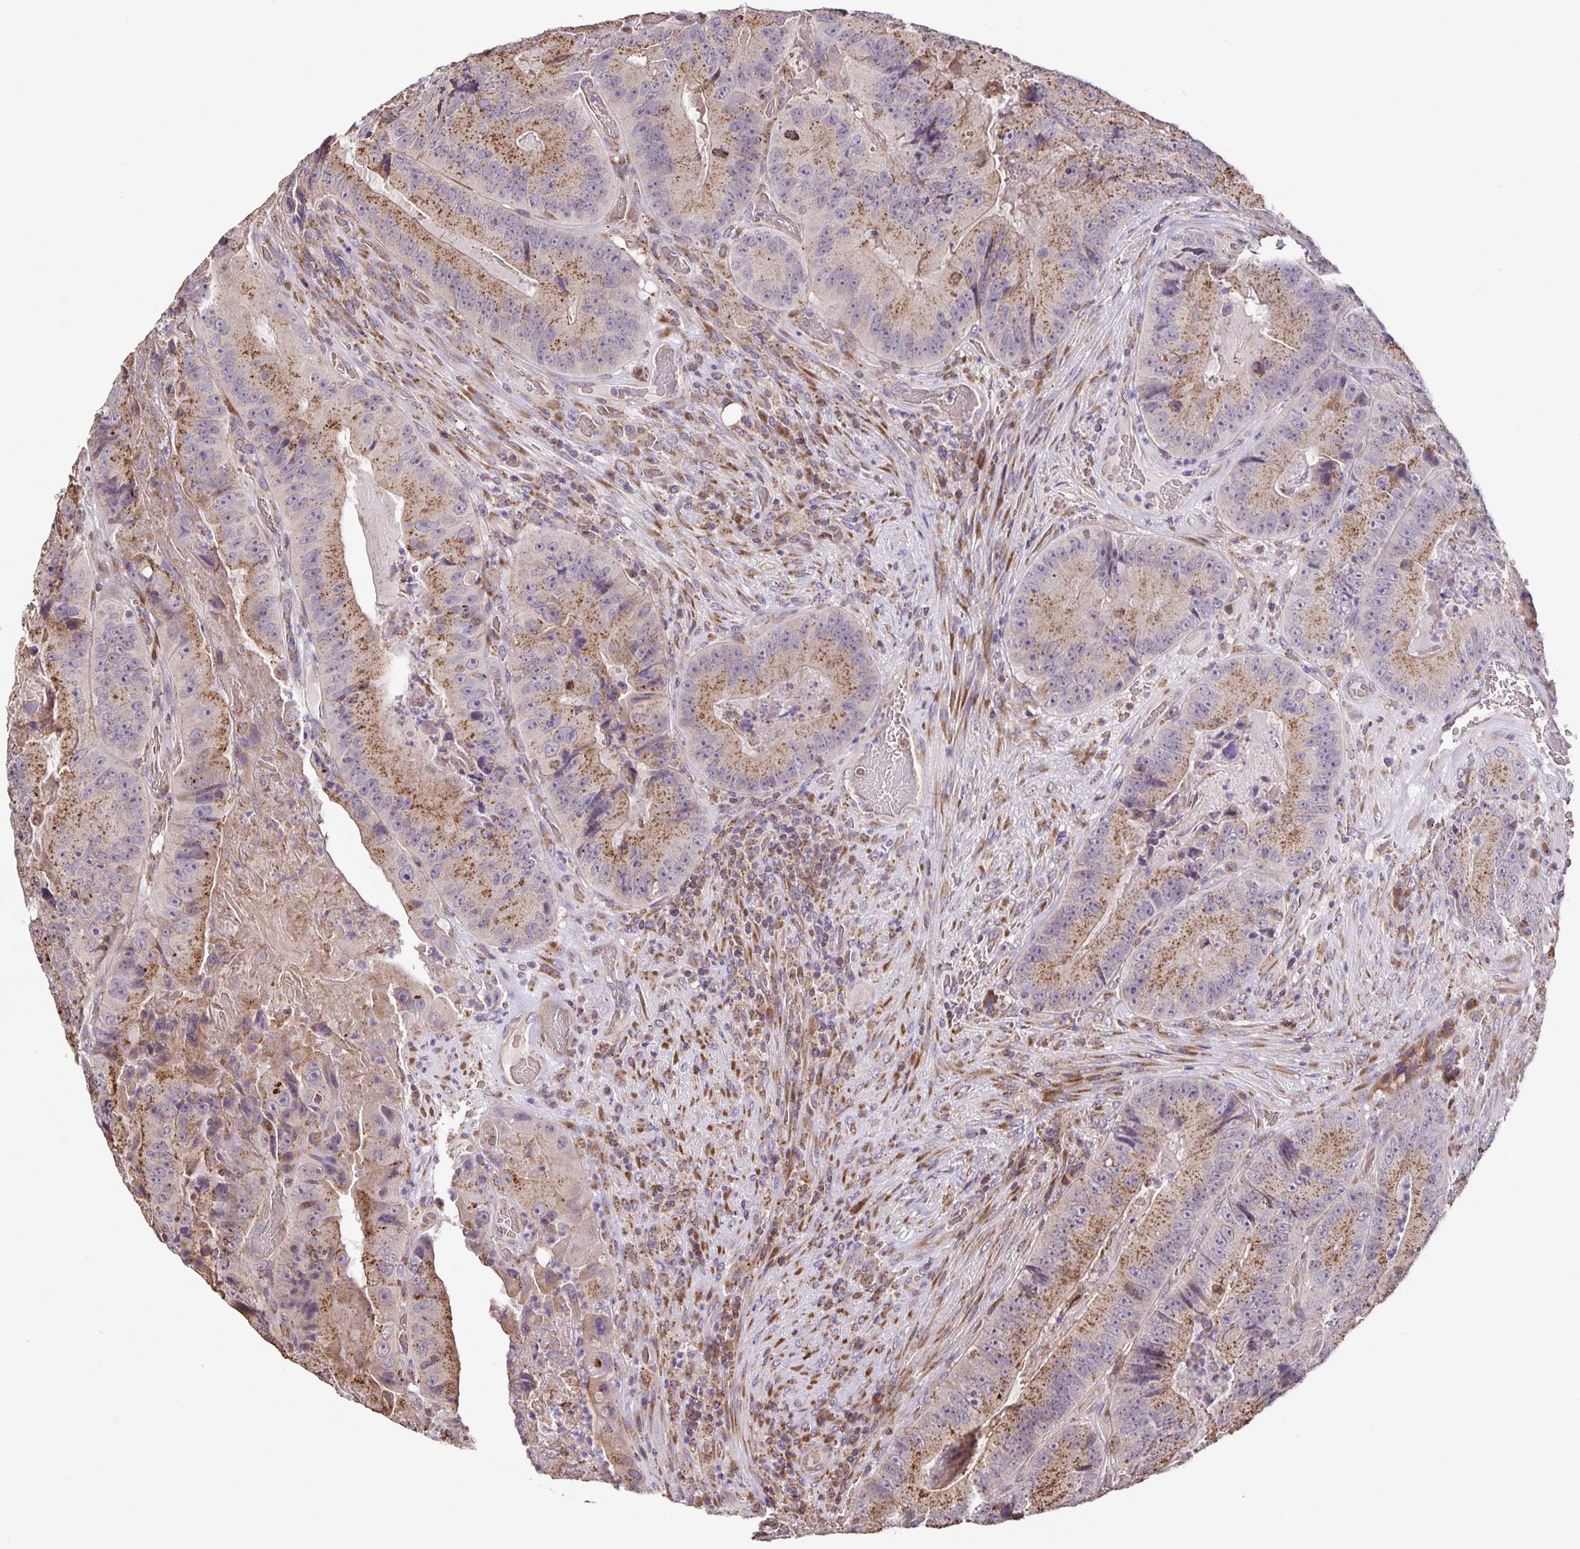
{"staining": {"intensity": "moderate", "quantity": ">75%", "location": "cytoplasmic/membranous"}, "tissue": "colorectal cancer", "cell_type": "Tumor cells", "image_type": "cancer", "snomed": [{"axis": "morphology", "description": "Adenocarcinoma, NOS"}, {"axis": "topography", "description": "Colon"}], "caption": "Immunohistochemical staining of human colorectal cancer exhibits moderate cytoplasmic/membranous protein positivity in about >75% of tumor cells. (IHC, brightfield microscopy, high magnification).", "gene": "TMEM71", "patient": {"sex": "female", "age": 86}}